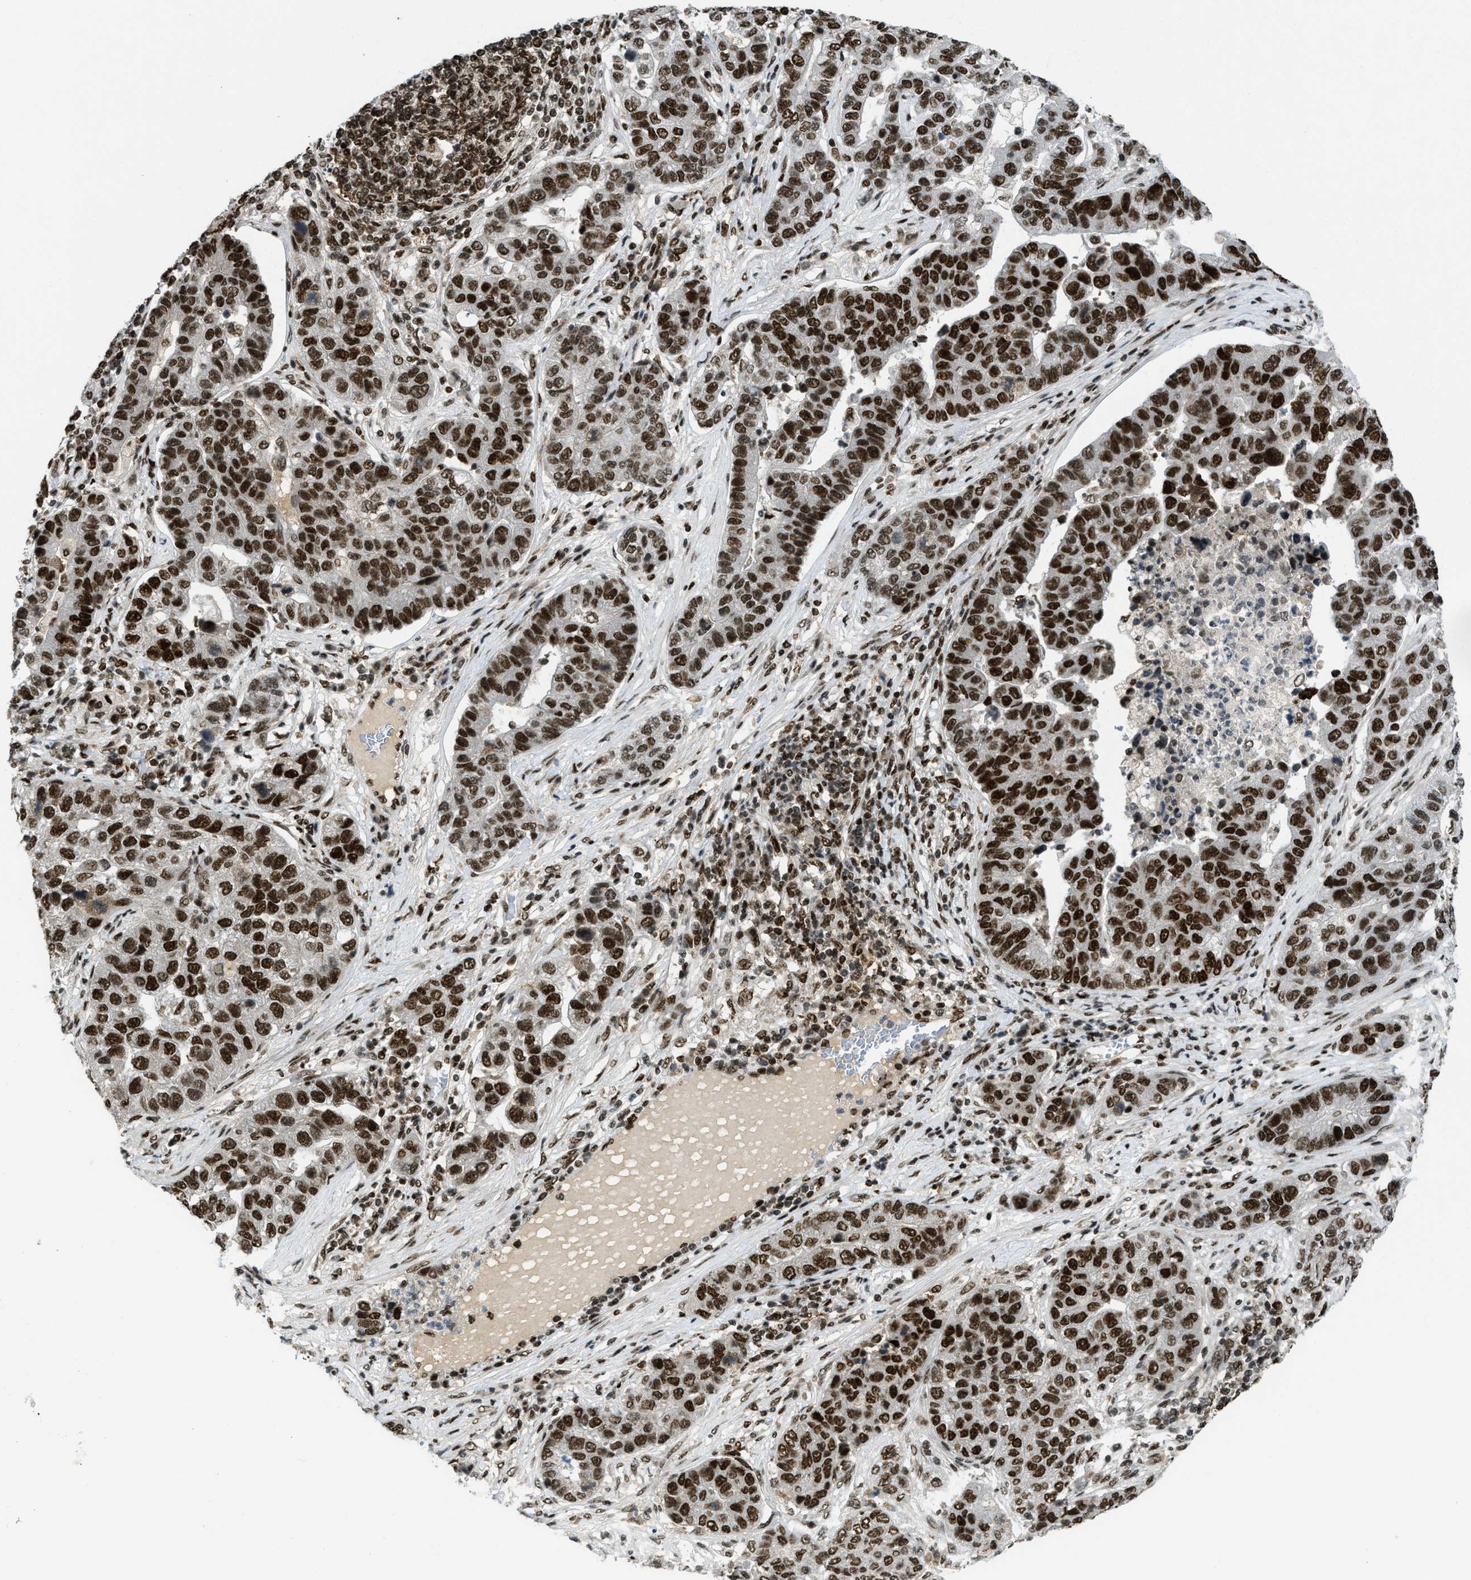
{"staining": {"intensity": "strong", "quantity": ">75%", "location": "nuclear"}, "tissue": "pancreatic cancer", "cell_type": "Tumor cells", "image_type": "cancer", "snomed": [{"axis": "morphology", "description": "Adenocarcinoma, NOS"}, {"axis": "topography", "description": "Pancreas"}], "caption": "A micrograph showing strong nuclear staining in approximately >75% of tumor cells in pancreatic cancer (adenocarcinoma), as visualized by brown immunohistochemical staining.", "gene": "RFX5", "patient": {"sex": "female", "age": 61}}